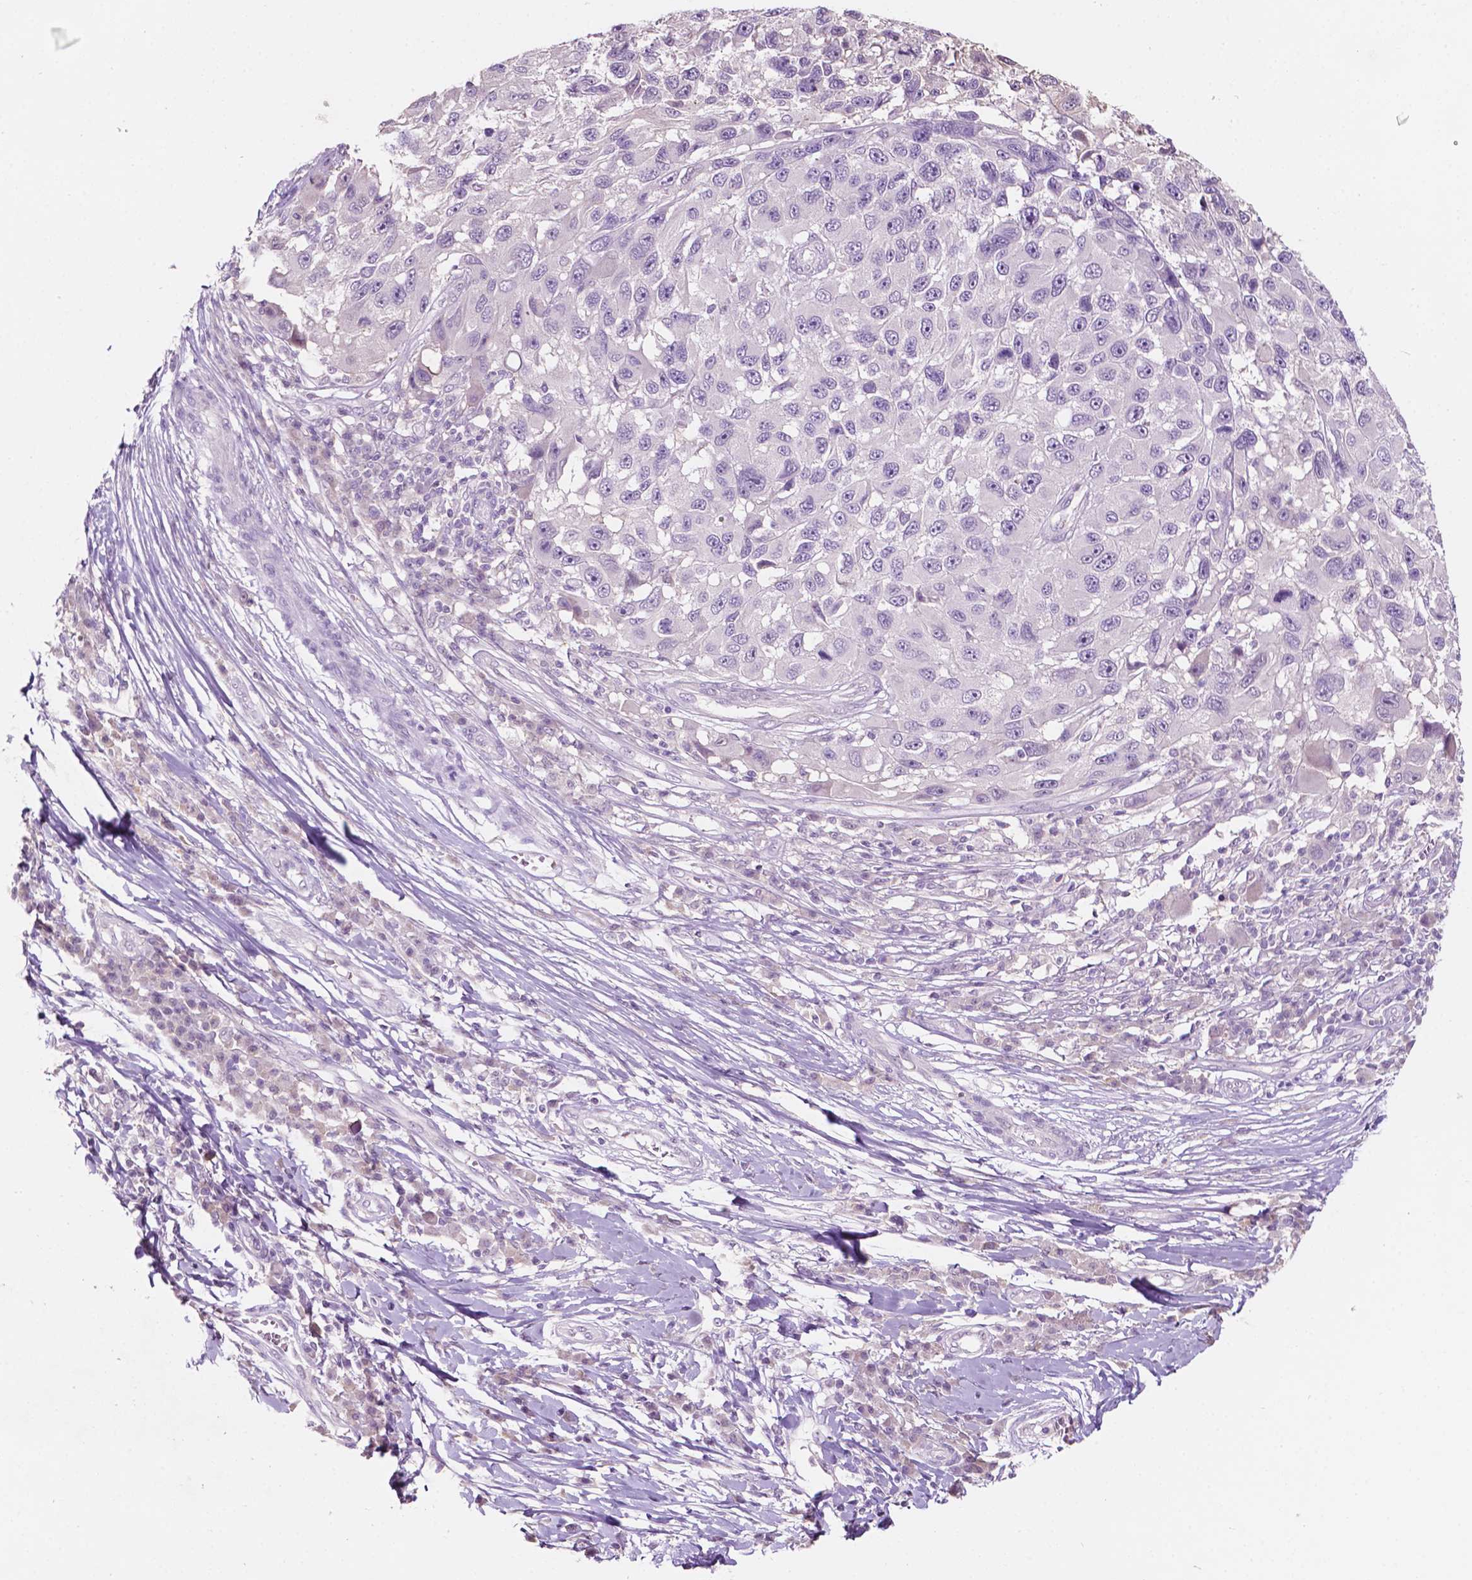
{"staining": {"intensity": "negative", "quantity": "none", "location": "none"}, "tissue": "melanoma", "cell_type": "Tumor cells", "image_type": "cancer", "snomed": [{"axis": "morphology", "description": "Malignant melanoma, NOS"}, {"axis": "topography", "description": "Skin"}], "caption": "Immunohistochemistry of human malignant melanoma demonstrates no expression in tumor cells.", "gene": "TM6SF2", "patient": {"sex": "male", "age": 53}}